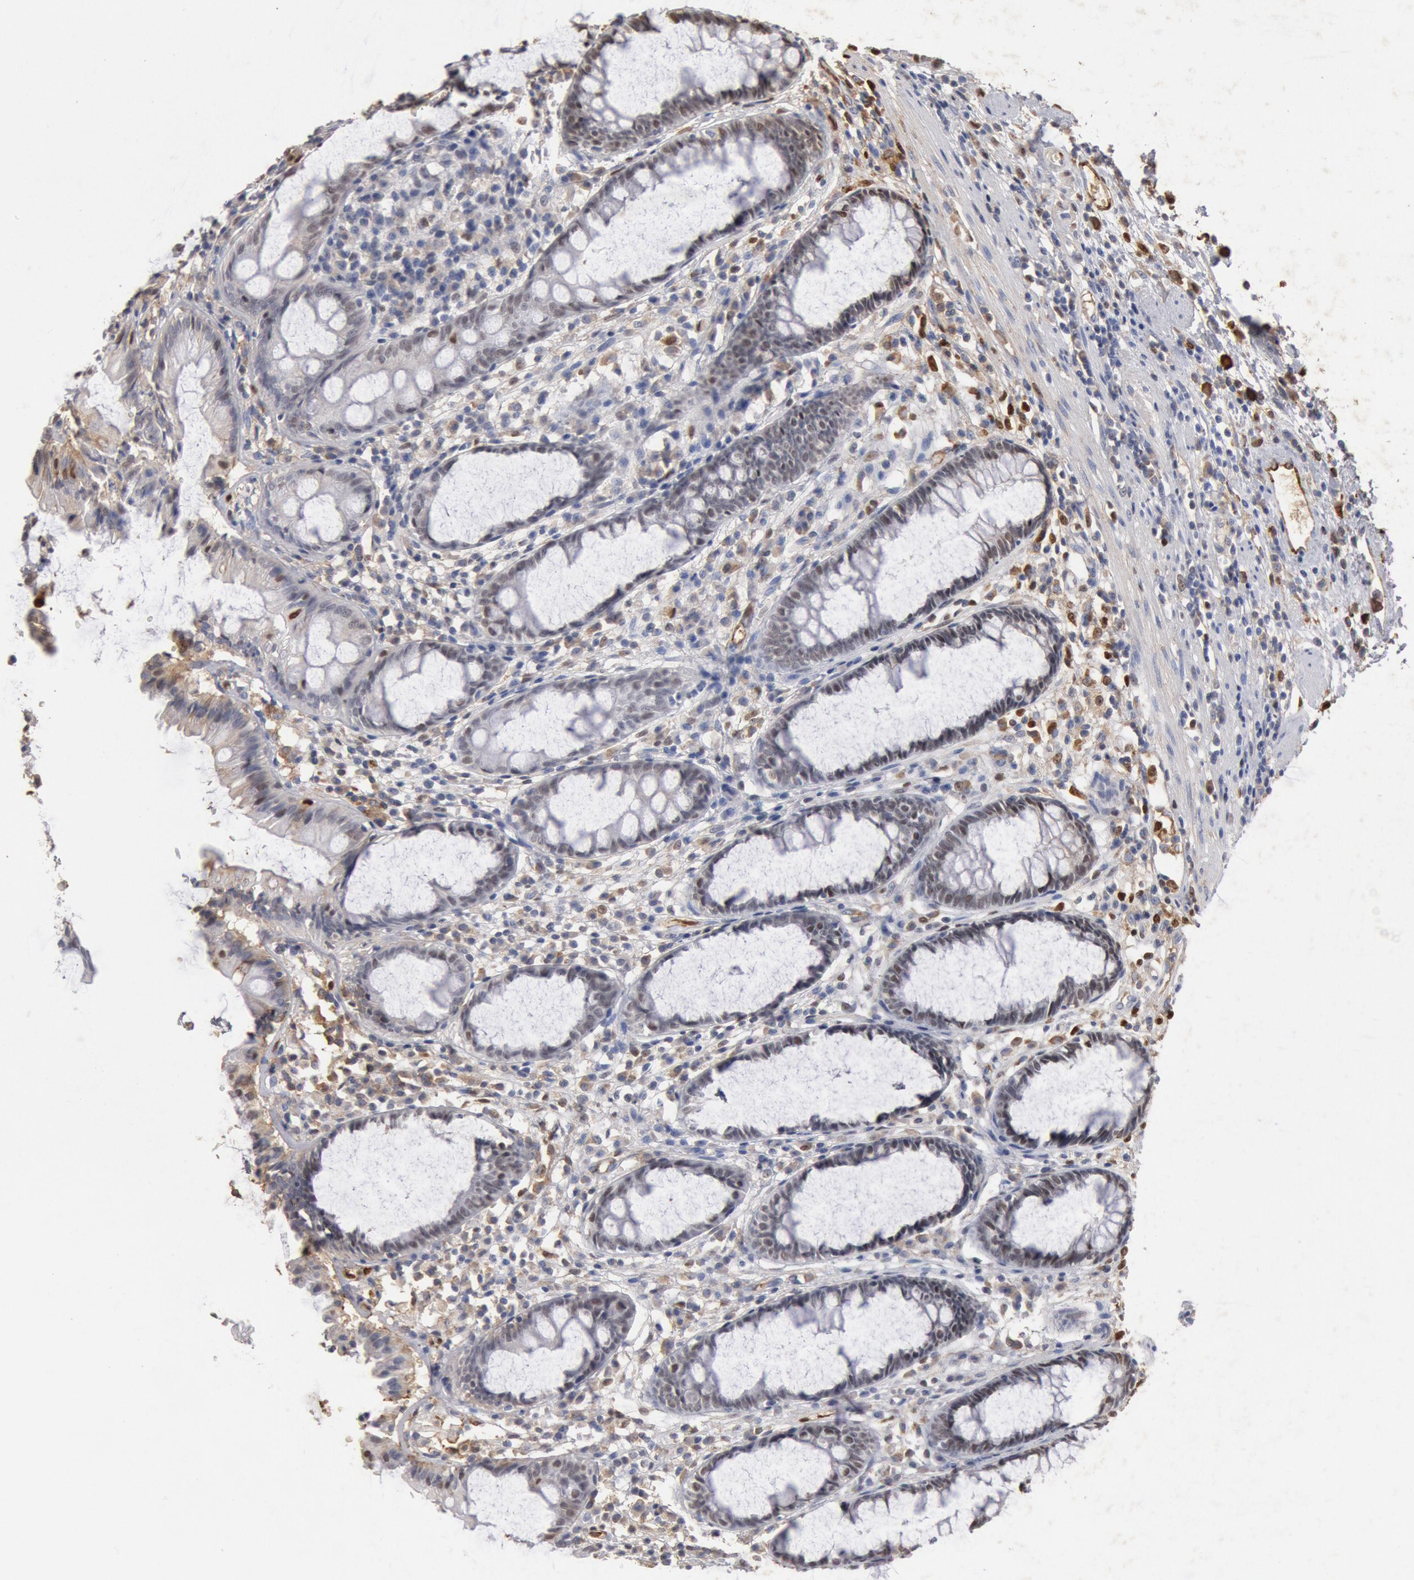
{"staining": {"intensity": "weak", "quantity": "25%-75%", "location": "cytoplasmic/membranous,nuclear"}, "tissue": "rectum", "cell_type": "Glandular cells", "image_type": "normal", "snomed": [{"axis": "morphology", "description": "Normal tissue, NOS"}, {"axis": "topography", "description": "Rectum"}], "caption": "Immunohistochemistry (IHC) staining of unremarkable rectum, which demonstrates low levels of weak cytoplasmic/membranous,nuclear staining in about 25%-75% of glandular cells indicating weak cytoplasmic/membranous,nuclear protein staining. The staining was performed using DAB (3,3'-diaminobenzidine) (brown) for protein detection and nuclei were counterstained in hematoxylin (blue).", "gene": "FOXA2", "patient": {"sex": "female", "age": 66}}